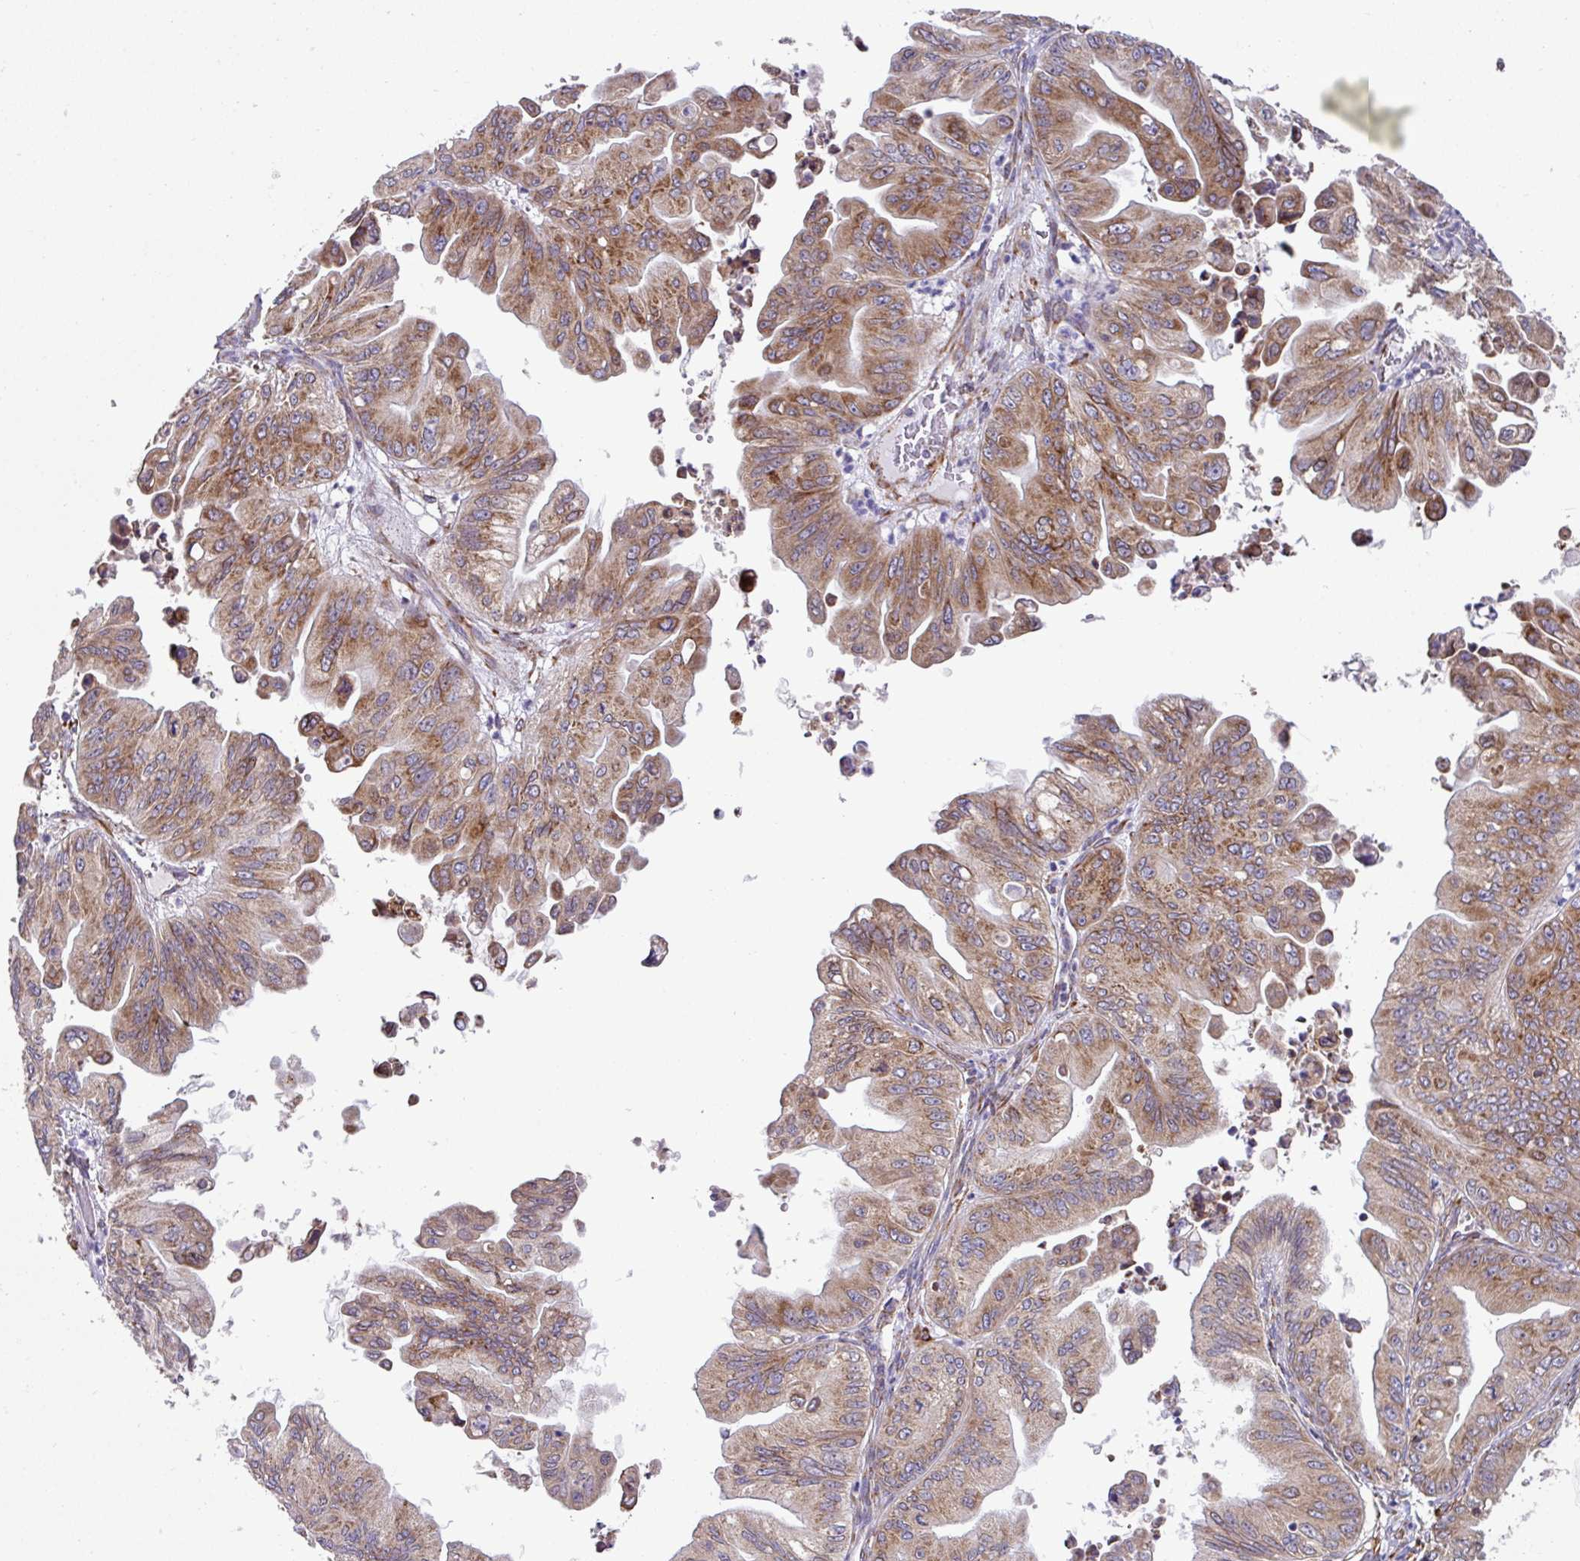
{"staining": {"intensity": "moderate", "quantity": ">75%", "location": "cytoplasmic/membranous"}, "tissue": "ovarian cancer", "cell_type": "Tumor cells", "image_type": "cancer", "snomed": [{"axis": "morphology", "description": "Cystadenocarcinoma, mucinous, NOS"}, {"axis": "topography", "description": "Ovary"}], "caption": "Protein staining of ovarian cancer (mucinous cystadenocarcinoma) tissue reveals moderate cytoplasmic/membranous staining in approximately >75% of tumor cells. (DAB (3,3'-diaminobenzidine) IHC, brown staining for protein, blue staining for nuclei).", "gene": "SLC39A7", "patient": {"sex": "female", "age": 71}}